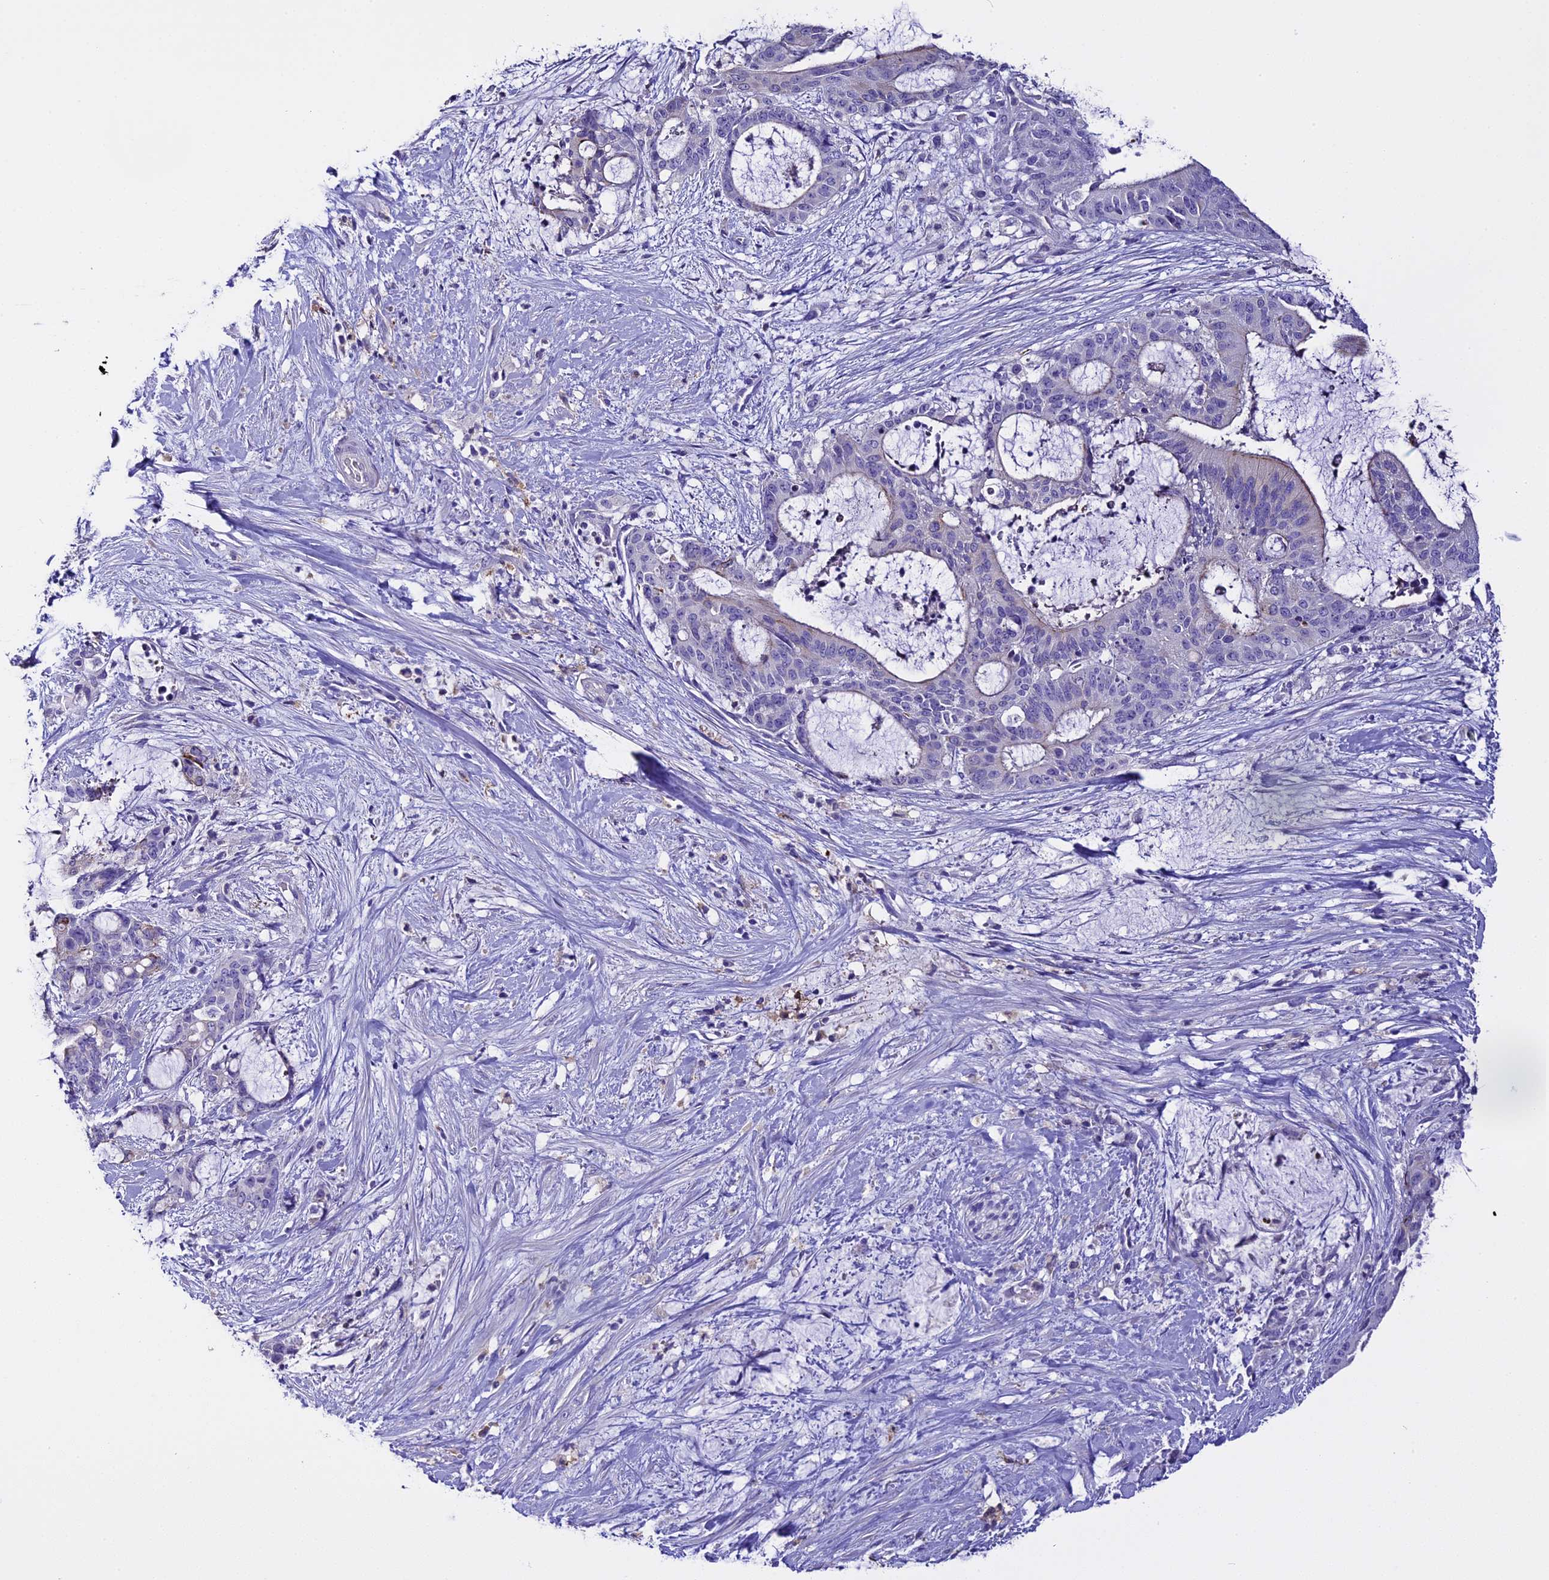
{"staining": {"intensity": "negative", "quantity": "none", "location": "none"}, "tissue": "liver cancer", "cell_type": "Tumor cells", "image_type": "cancer", "snomed": [{"axis": "morphology", "description": "Normal tissue, NOS"}, {"axis": "morphology", "description": "Cholangiocarcinoma"}, {"axis": "topography", "description": "Liver"}, {"axis": "topography", "description": "Peripheral nerve tissue"}], "caption": "This micrograph is of liver cancer stained with immunohistochemistry (IHC) to label a protein in brown with the nuclei are counter-stained blue. There is no positivity in tumor cells.", "gene": "NOD2", "patient": {"sex": "female", "age": 73}}